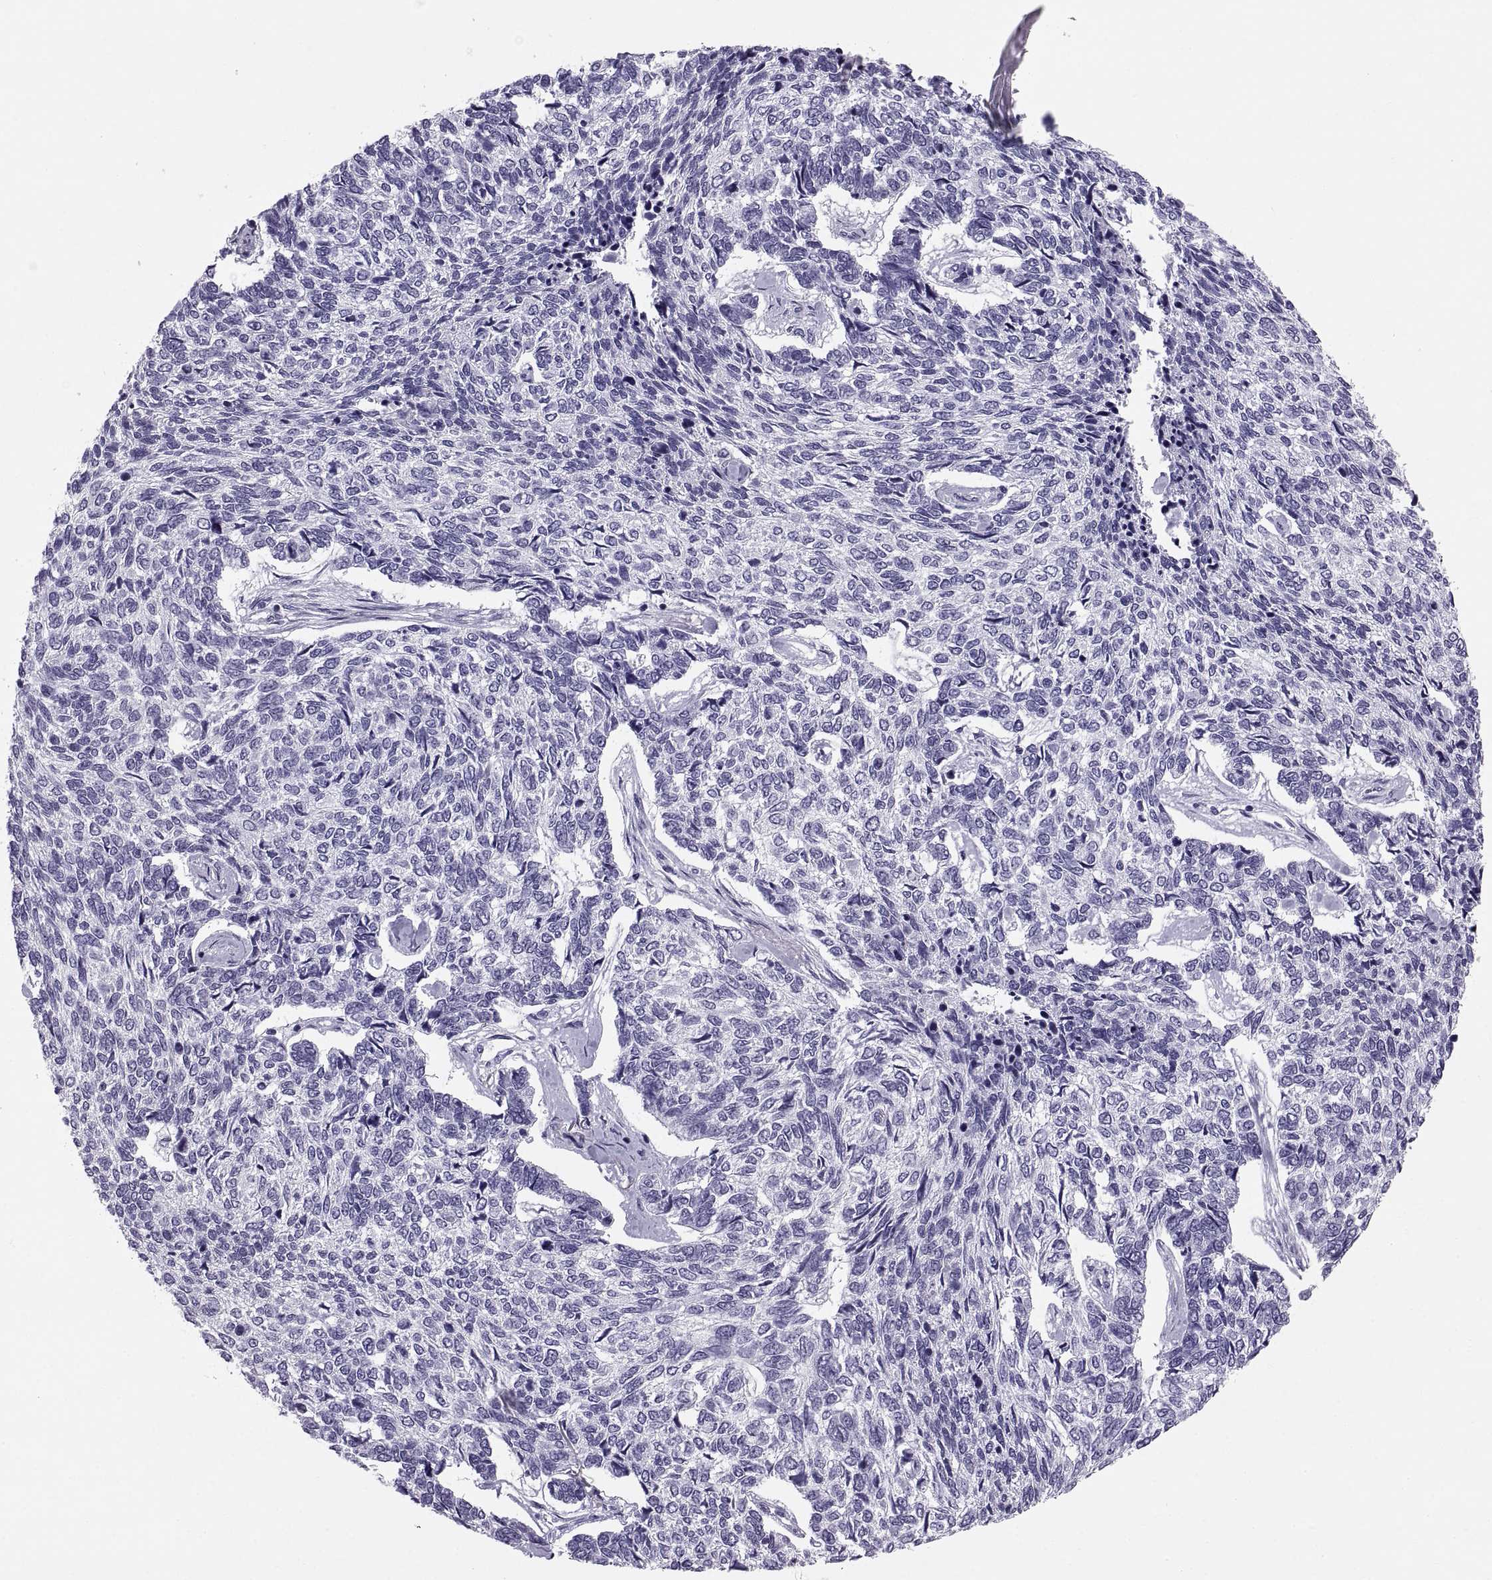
{"staining": {"intensity": "negative", "quantity": "none", "location": "none"}, "tissue": "skin cancer", "cell_type": "Tumor cells", "image_type": "cancer", "snomed": [{"axis": "morphology", "description": "Basal cell carcinoma"}, {"axis": "topography", "description": "Skin"}], "caption": "Immunohistochemistry (IHC) histopathology image of human skin basal cell carcinoma stained for a protein (brown), which exhibits no positivity in tumor cells.", "gene": "CT47A10", "patient": {"sex": "female", "age": 65}}